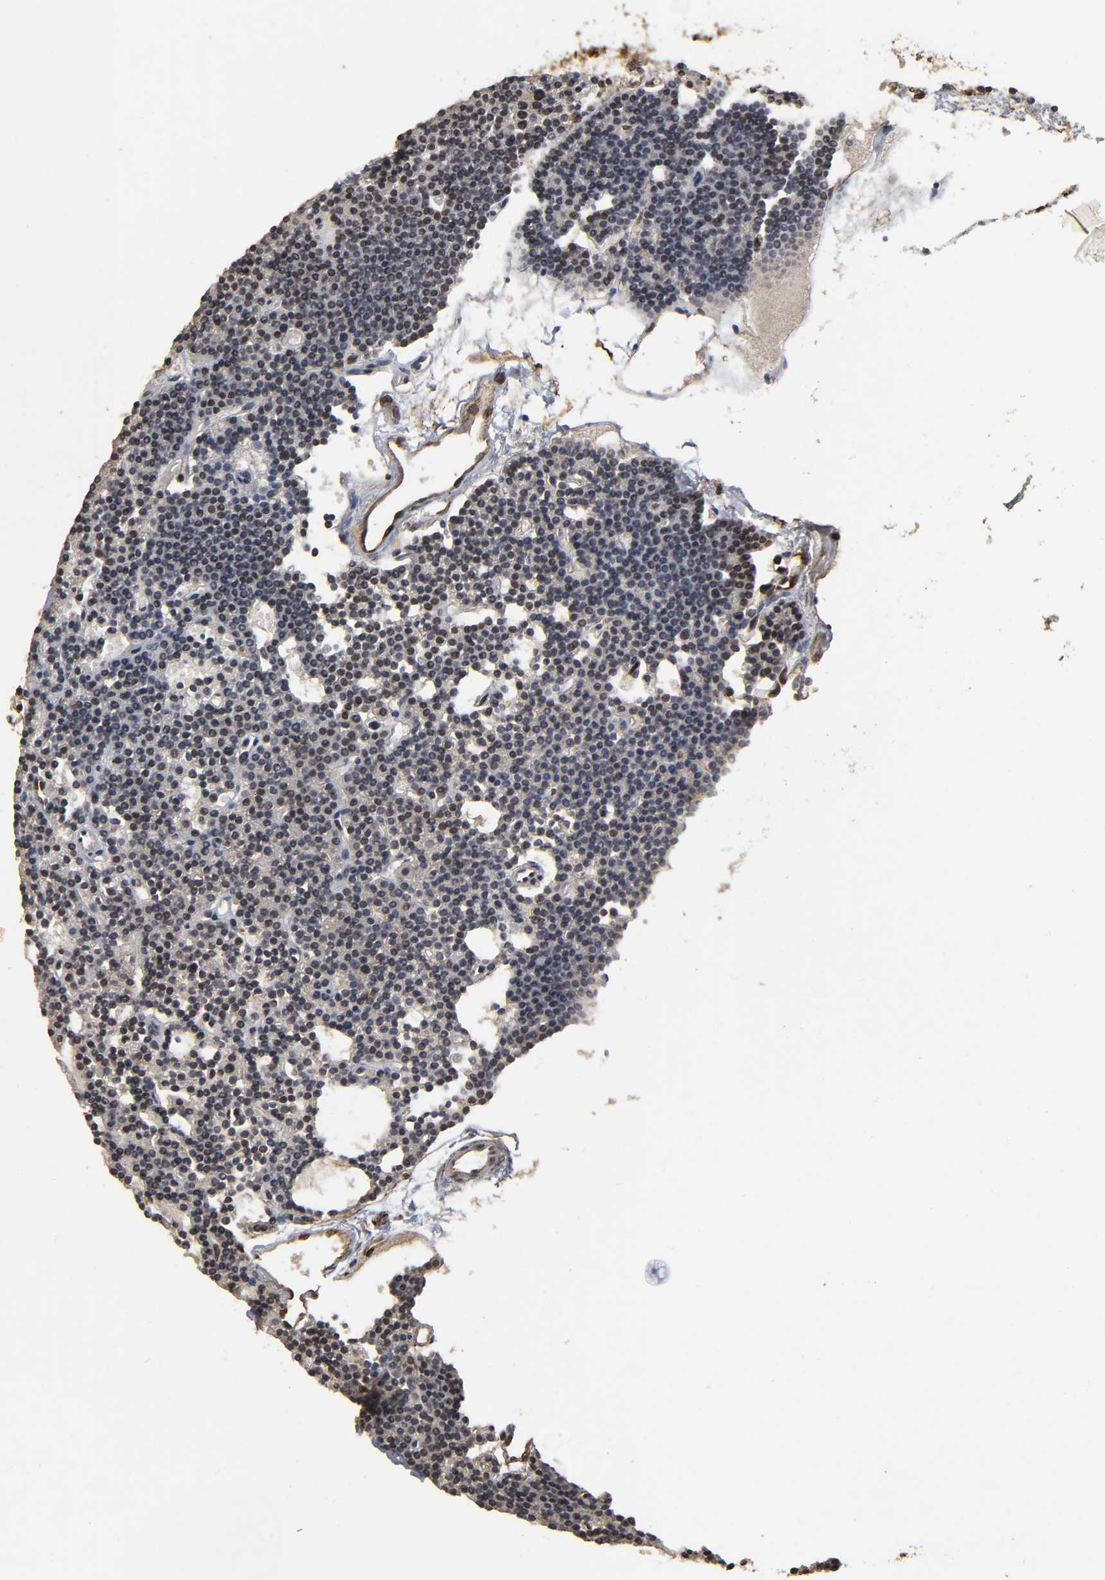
{"staining": {"intensity": "moderate", "quantity": "25%-75%", "location": "cytoplasmic/membranous,nuclear"}, "tissue": "parathyroid gland", "cell_type": "Glandular cells", "image_type": "normal", "snomed": [{"axis": "morphology", "description": "Normal tissue, NOS"}, {"axis": "topography", "description": "Parathyroid gland"}], "caption": "Immunohistochemistry (IHC) image of normal parathyroid gland: parathyroid gland stained using immunohistochemistry displays medium levels of moderate protein expression localized specifically in the cytoplasmic/membranous,nuclear of glandular cells, appearing as a cytoplasmic/membranous,nuclear brown color.", "gene": "AHNAK2", "patient": {"sex": "female", "age": 45}}